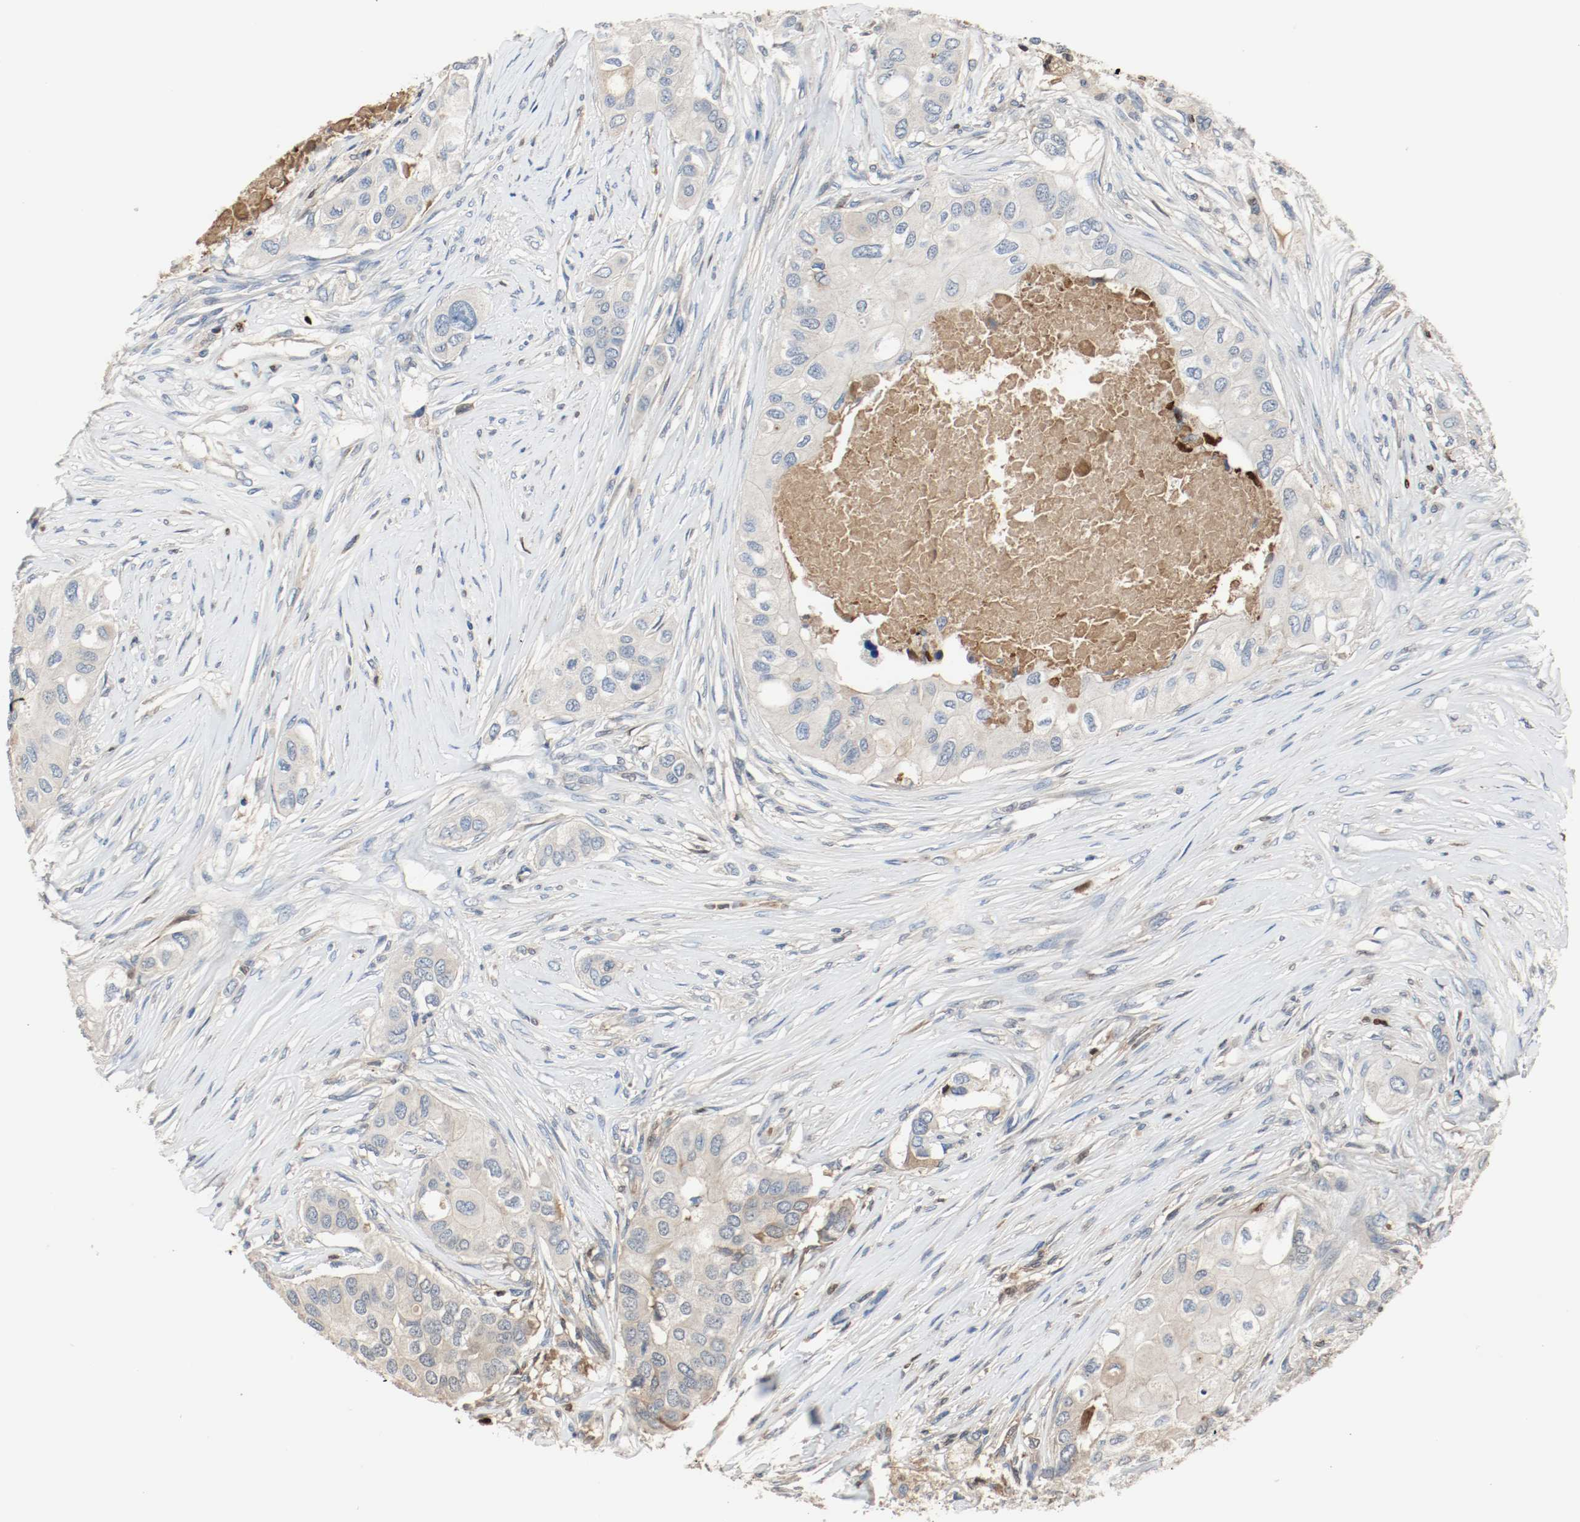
{"staining": {"intensity": "moderate", "quantity": "<25%", "location": "cytoplasmic/membranous"}, "tissue": "breast cancer", "cell_type": "Tumor cells", "image_type": "cancer", "snomed": [{"axis": "morphology", "description": "Normal tissue, NOS"}, {"axis": "morphology", "description": "Duct carcinoma"}, {"axis": "topography", "description": "Breast"}], "caption": "Protein staining shows moderate cytoplasmic/membranous staining in about <25% of tumor cells in breast cancer (intraductal carcinoma).", "gene": "BLK", "patient": {"sex": "female", "age": 49}}